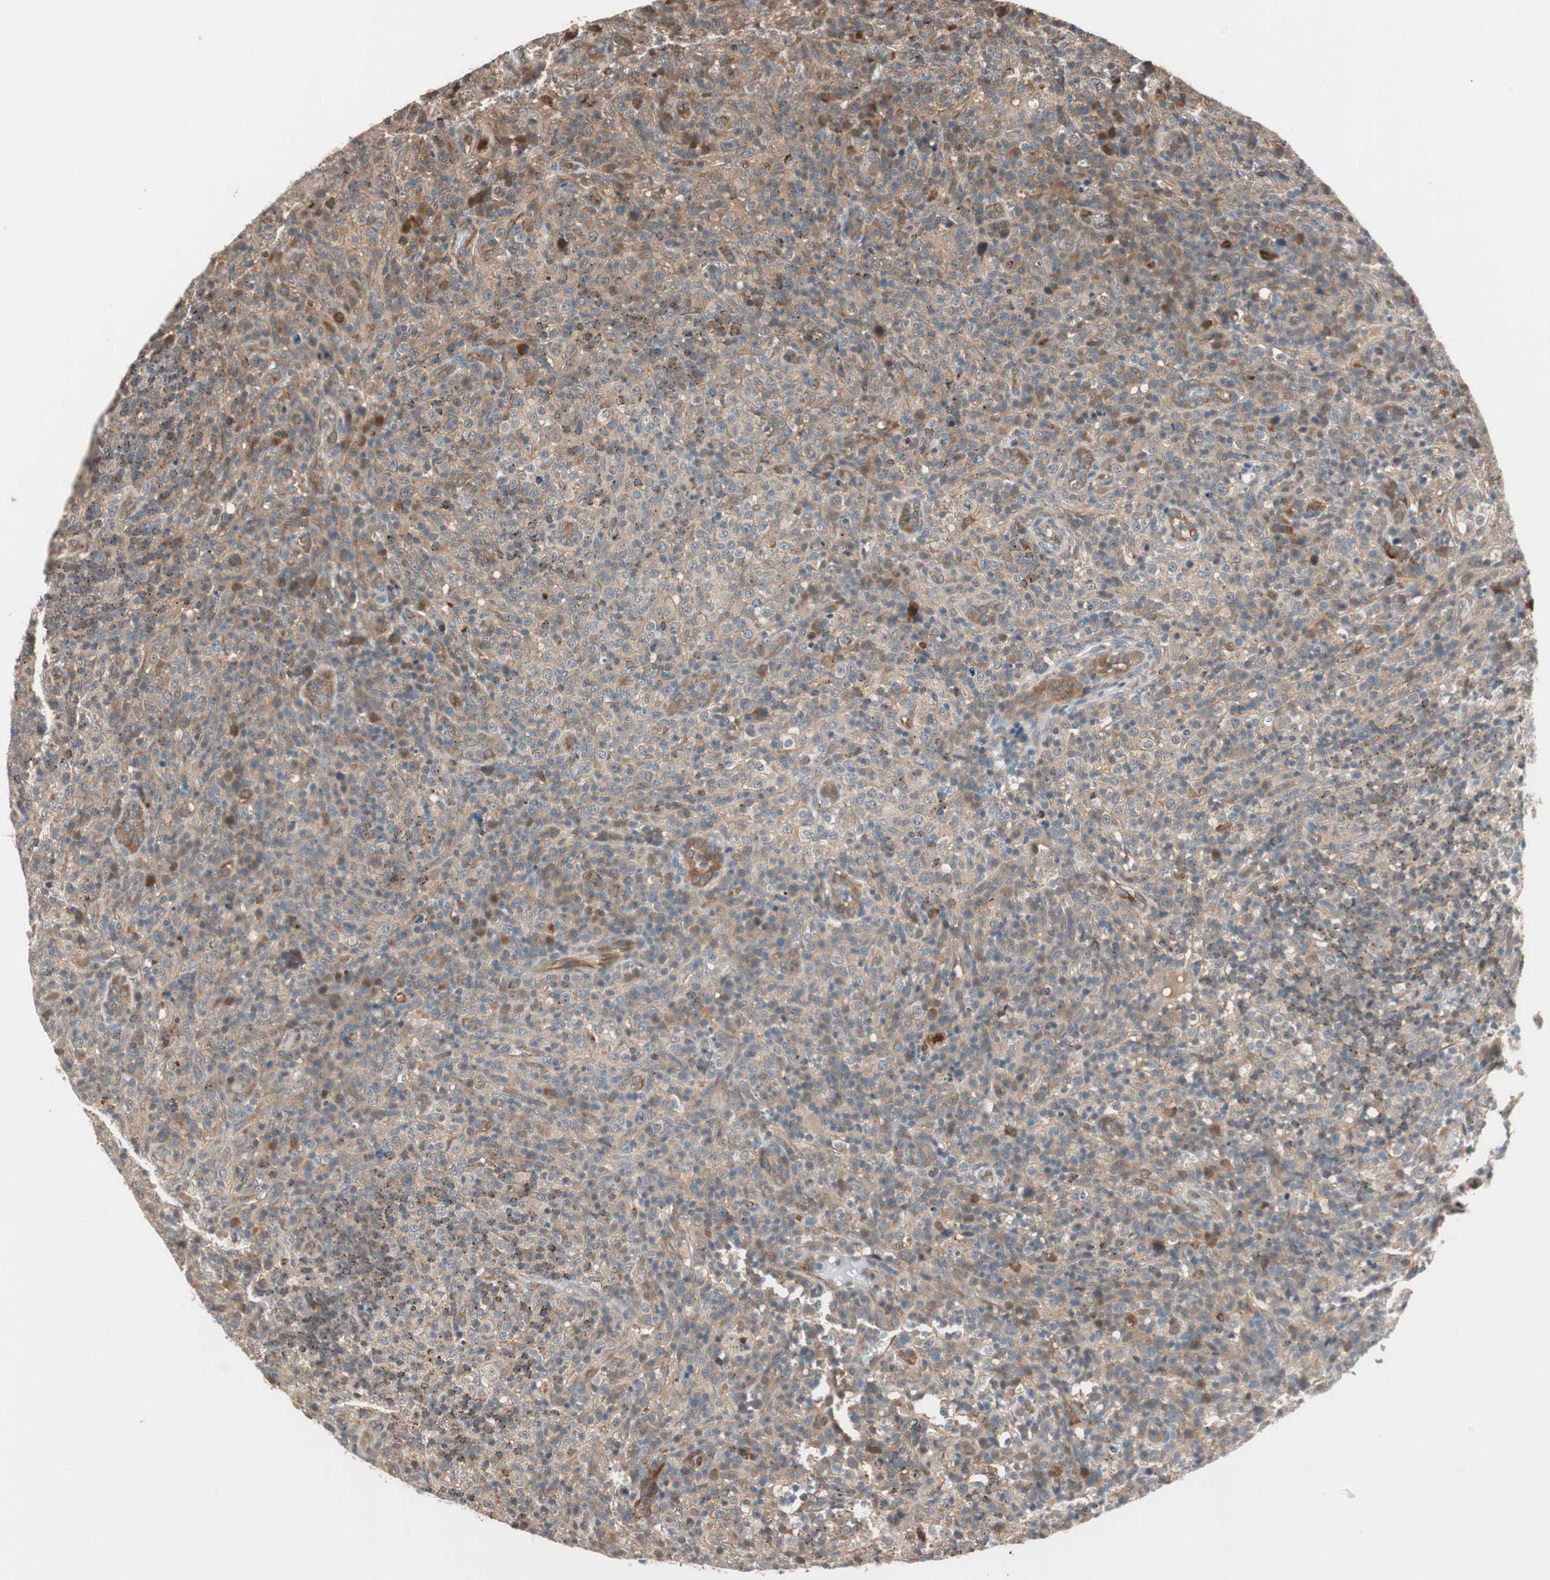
{"staining": {"intensity": "moderate", "quantity": "25%-75%", "location": "cytoplasmic/membranous"}, "tissue": "lymphoma", "cell_type": "Tumor cells", "image_type": "cancer", "snomed": [{"axis": "morphology", "description": "Malignant lymphoma, non-Hodgkin's type, High grade"}, {"axis": "topography", "description": "Lymph node"}], "caption": "Human high-grade malignant lymphoma, non-Hodgkin's type stained for a protein (brown) demonstrates moderate cytoplasmic/membranous positive expression in approximately 25%-75% of tumor cells.", "gene": "PIK3R3", "patient": {"sex": "female", "age": 76}}